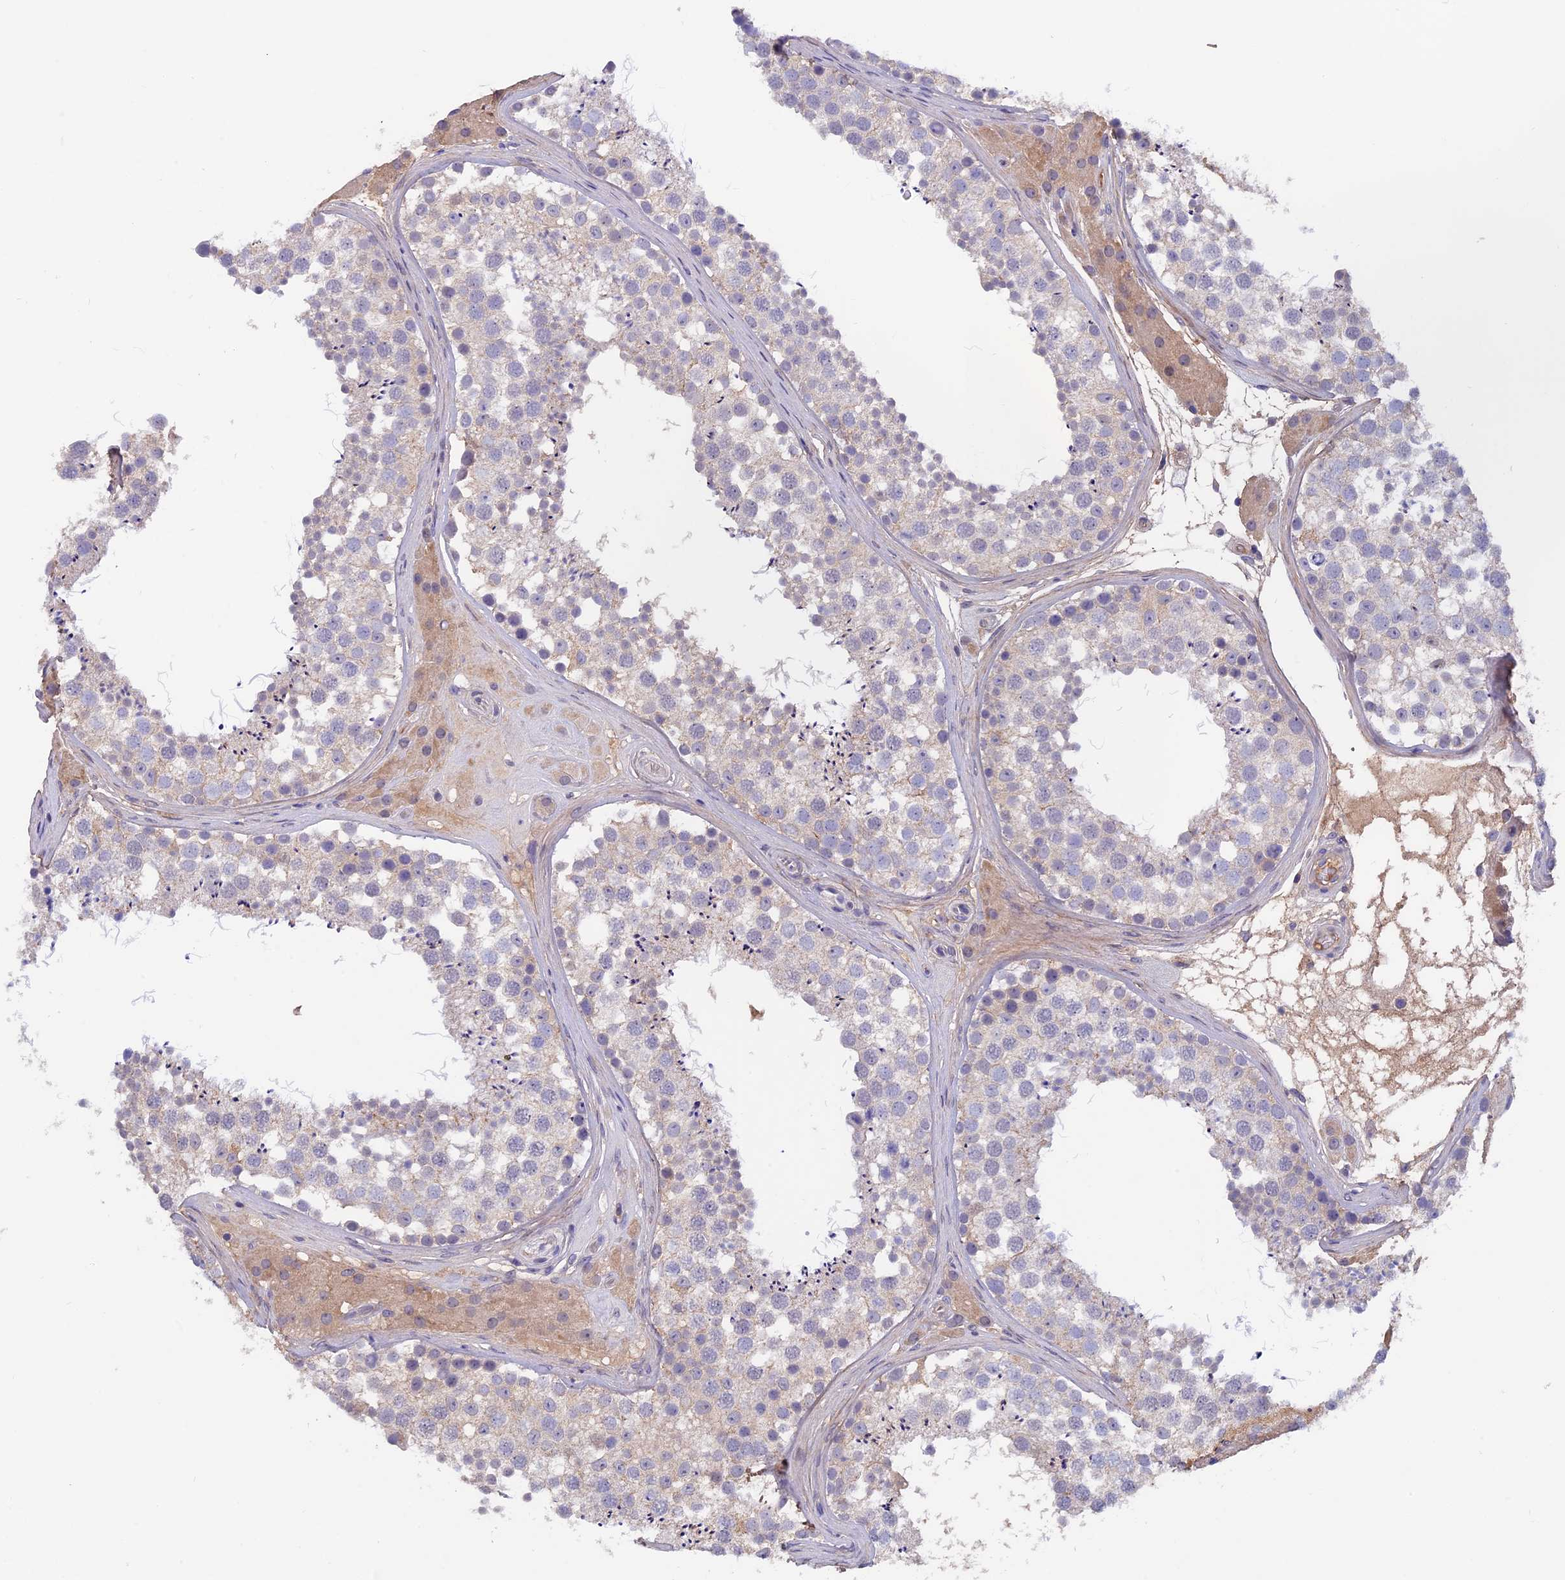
{"staining": {"intensity": "negative", "quantity": "none", "location": "none"}, "tissue": "testis", "cell_type": "Cells in seminiferous ducts", "image_type": "normal", "snomed": [{"axis": "morphology", "description": "Normal tissue, NOS"}, {"axis": "topography", "description": "Testis"}], "caption": "An image of human testis is negative for staining in cells in seminiferous ducts.", "gene": "COL4A3", "patient": {"sex": "male", "age": 46}}